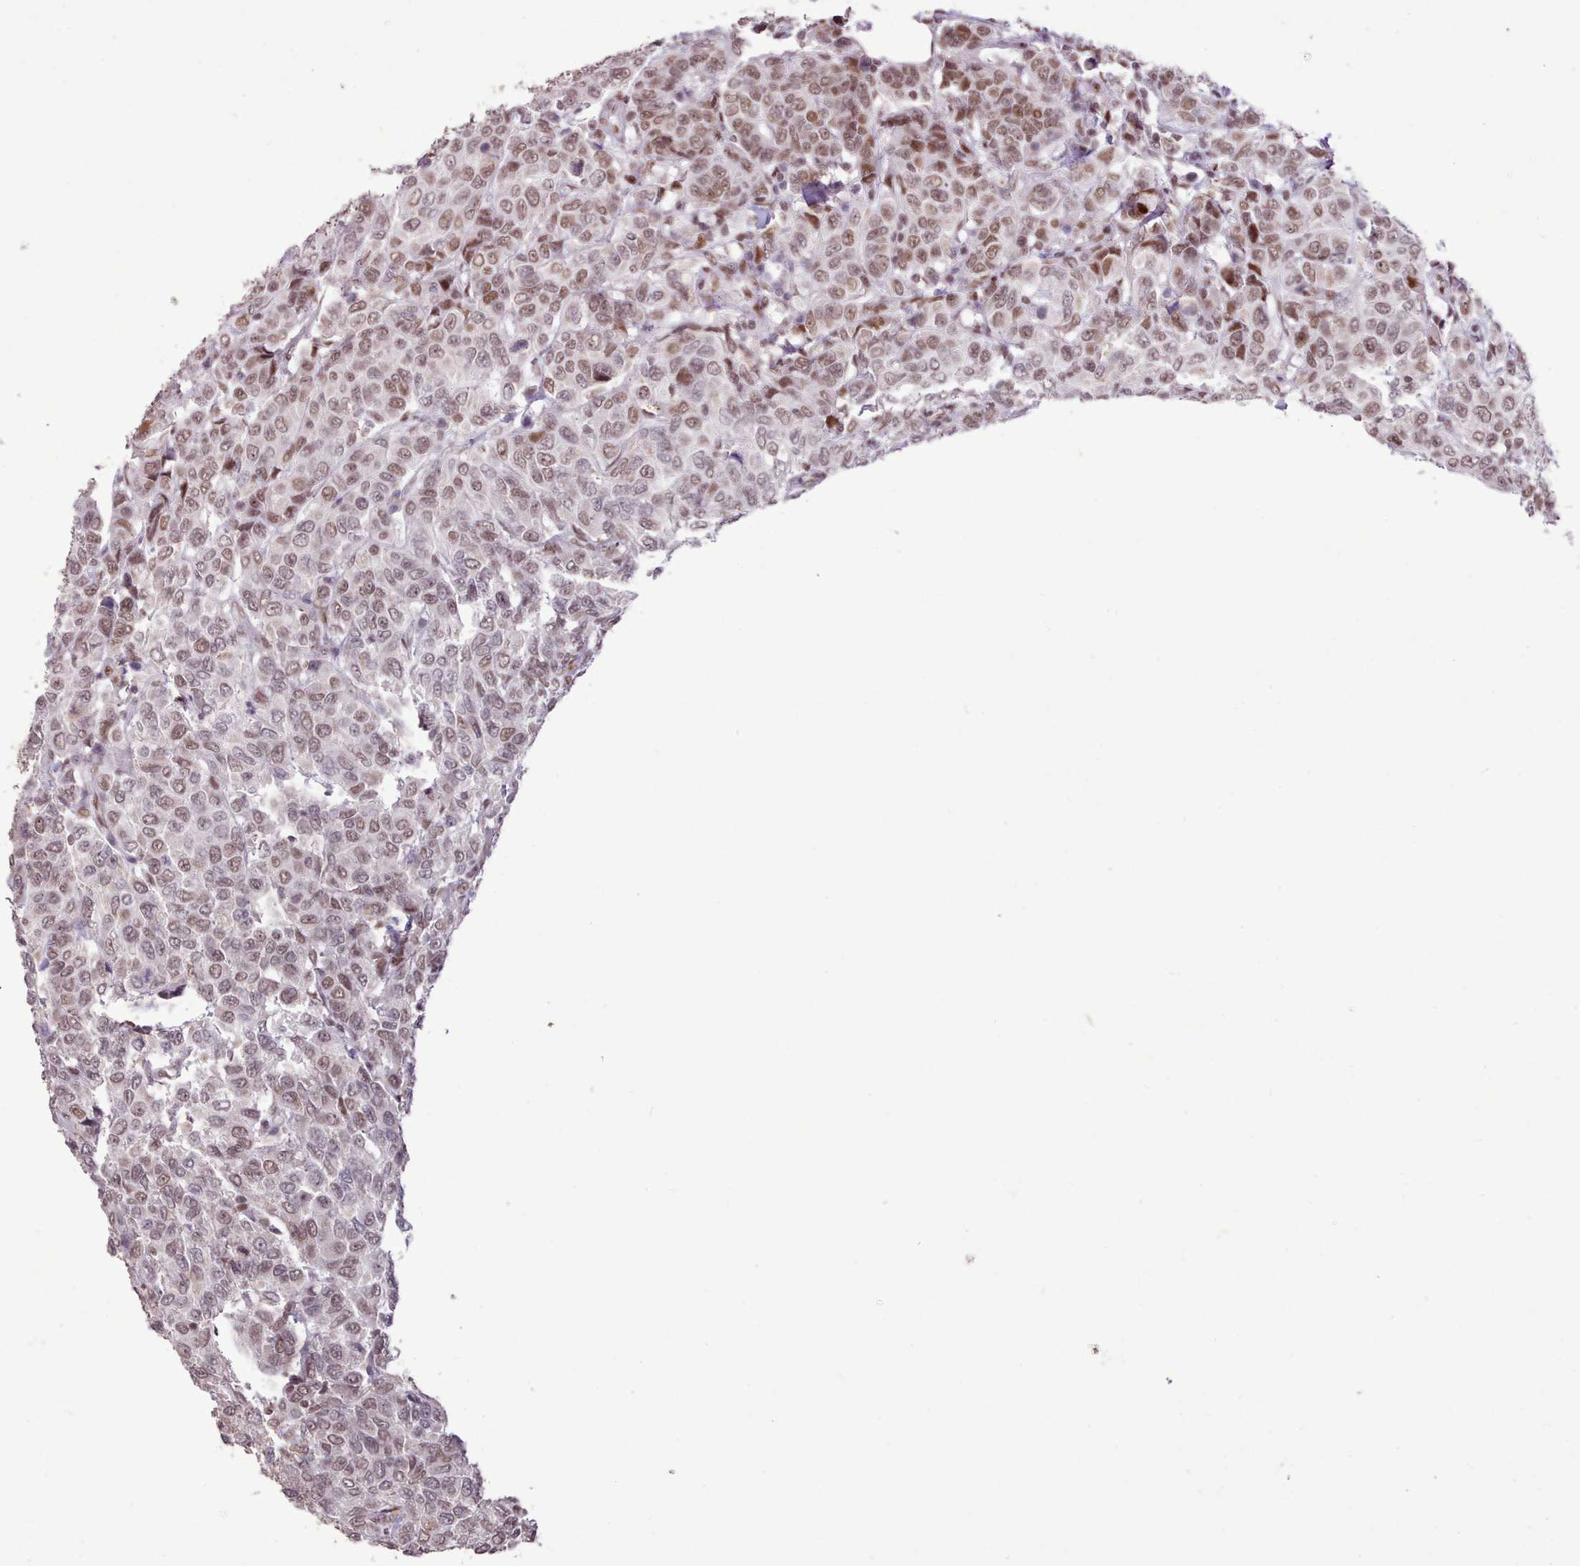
{"staining": {"intensity": "moderate", "quantity": ">75%", "location": "nuclear"}, "tissue": "breast cancer", "cell_type": "Tumor cells", "image_type": "cancer", "snomed": [{"axis": "morphology", "description": "Duct carcinoma"}, {"axis": "topography", "description": "Breast"}], "caption": "This histopathology image reveals immunohistochemistry staining of human breast cancer, with medium moderate nuclear expression in about >75% of tumor cells.", "gene": "TAF15", "patient": {"sex": "female", "age": 55}}